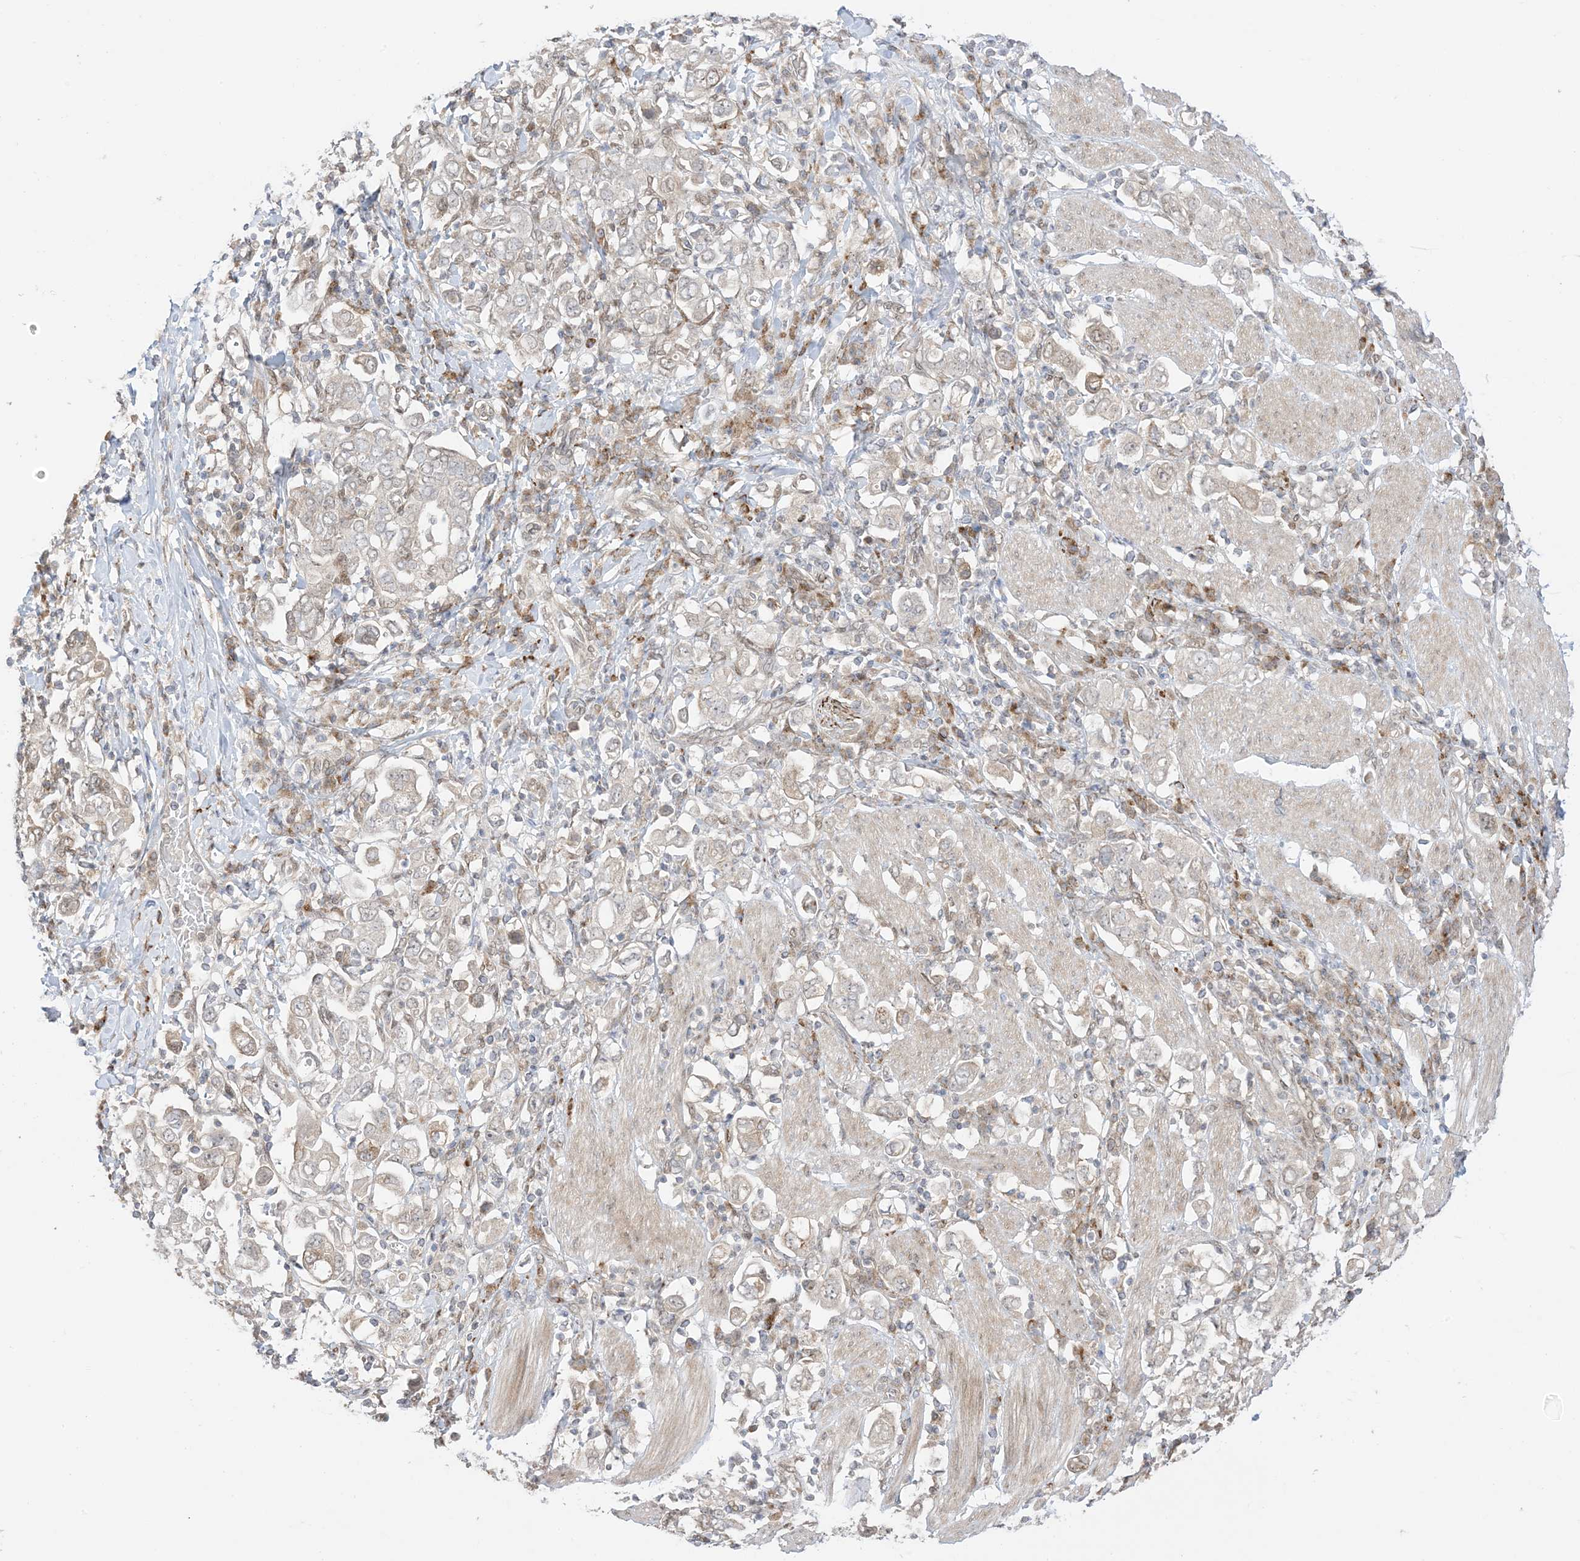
{"staining": {"intensity": "weak", "quantity": "25%-75%", "location": "cytoplasmic/membranous,nuclear"}, "tissue": "stomach cancer", "cell_type": "Tumor cells", "image_type": "cancer", "snomed": [{"axis": "morphology", "description": "Adenocarcinoma, NOS"}, {"axis": "topography", "description": "Stomach, upper"}], "caption": "The photomicrograph reveals a brown stain indicating the presence of a protein in the cytoplasmic/membranous and nuclear of tumor cells in adenocarcinoma (stomach).", "gene": "UBE2E2", "patient": {"sex": "male", "age": 62}}